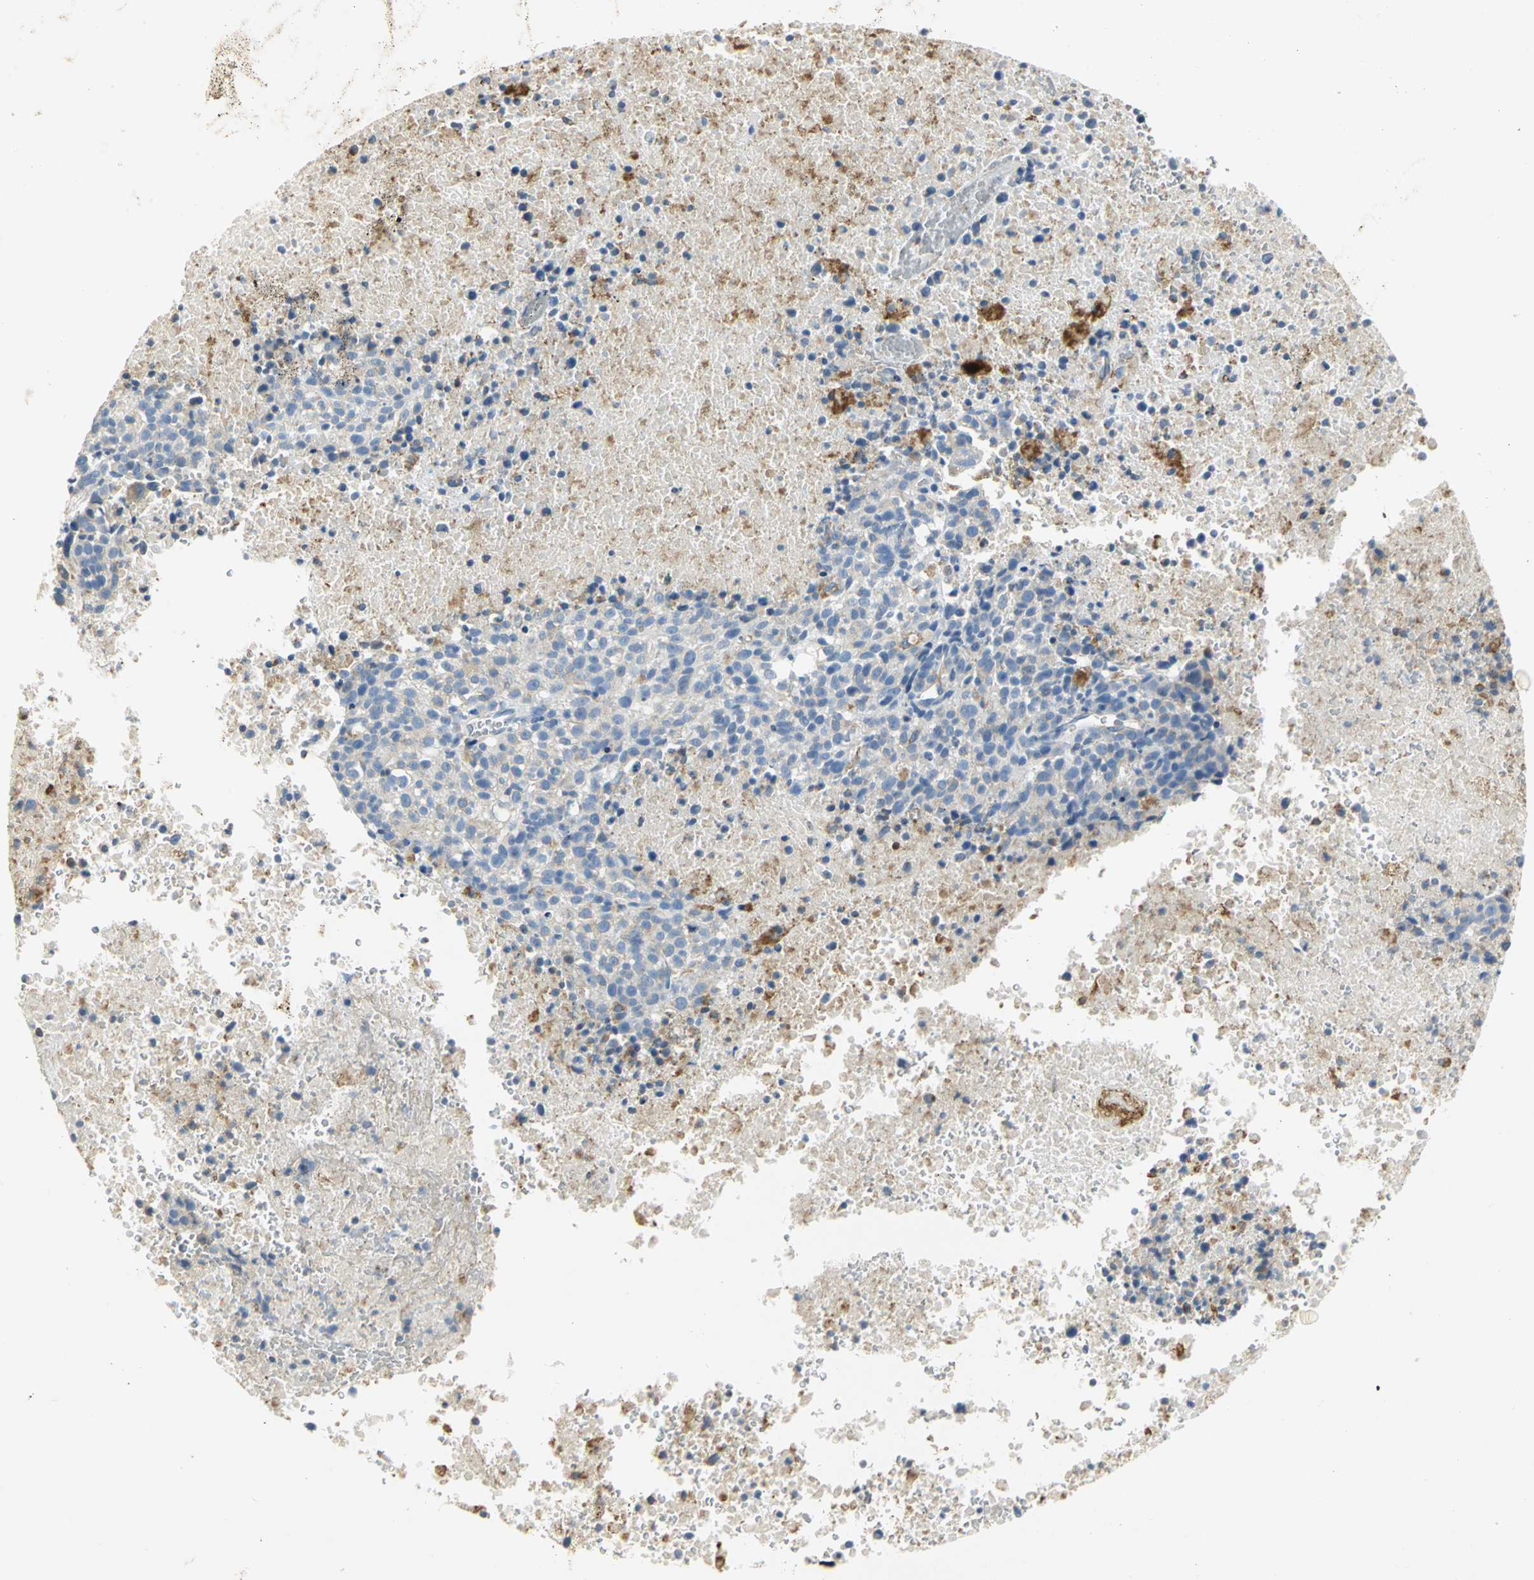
{"staining": {"intensity": "weak", "quantity": "25%-75%", "location": "cytoplasmic/membranous"}, "tissue": "melanoma", "cell_type": "Tumor cells", "image_type": "cancer", "snomed": [{"axis": "morphology", "description": "Malignant melanoma, Metastatic site"}, {"axis": "topography", "description": "Cerebral cortex"}], "caption": "Immunohistochemistry (IHC) (DAB) staining of human melanoma demonstrates weak cytoplasmic/membranous protein positivity in approximately 25%-75% of tumor cells.", "gene": "GNRH2", "patient": {"sex": "female", "age": 52}}